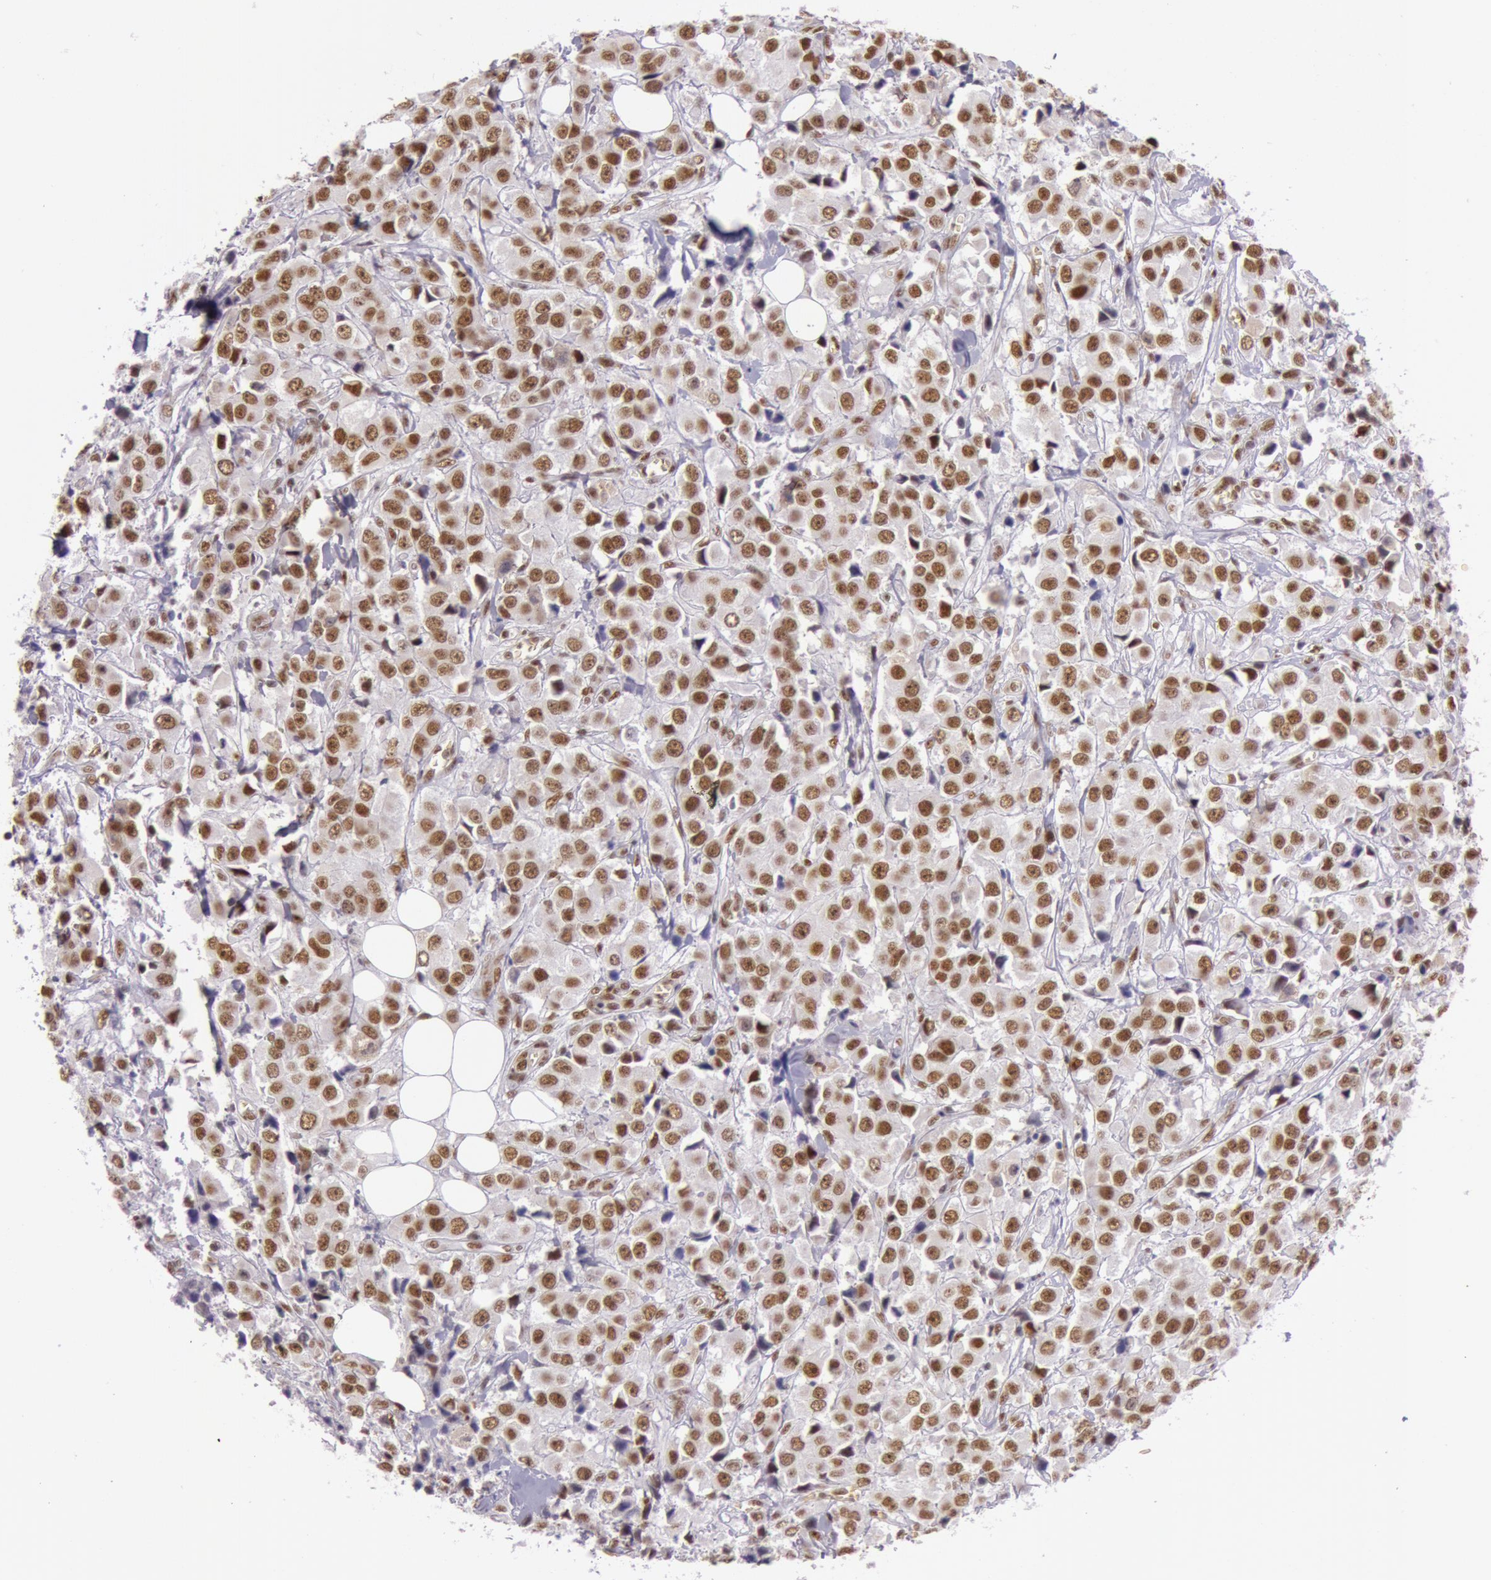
{"staining": {"intensity": "strong", "quantity": ">75%", "location": "nuclear"}, "tissue": "breast cancer", "cell_type": "Tumor cells", "image_type": "cancer", "snomed": [{"axis": "morphology", "description": "Duct carcinoma"}, {"axis": "topography", "description": "Breast"}], "caption": "Tumor cells reveal high levels of strong nuclear expression in about >75% of cells in human breast cancer (intraductal carcinoma). Using DAB (brown) and hematoxylin (blue) stains, captured at high magnification using brightfield microscopy.", "gene": "NBN", "patient": {"sex": "female", "age": 58}}